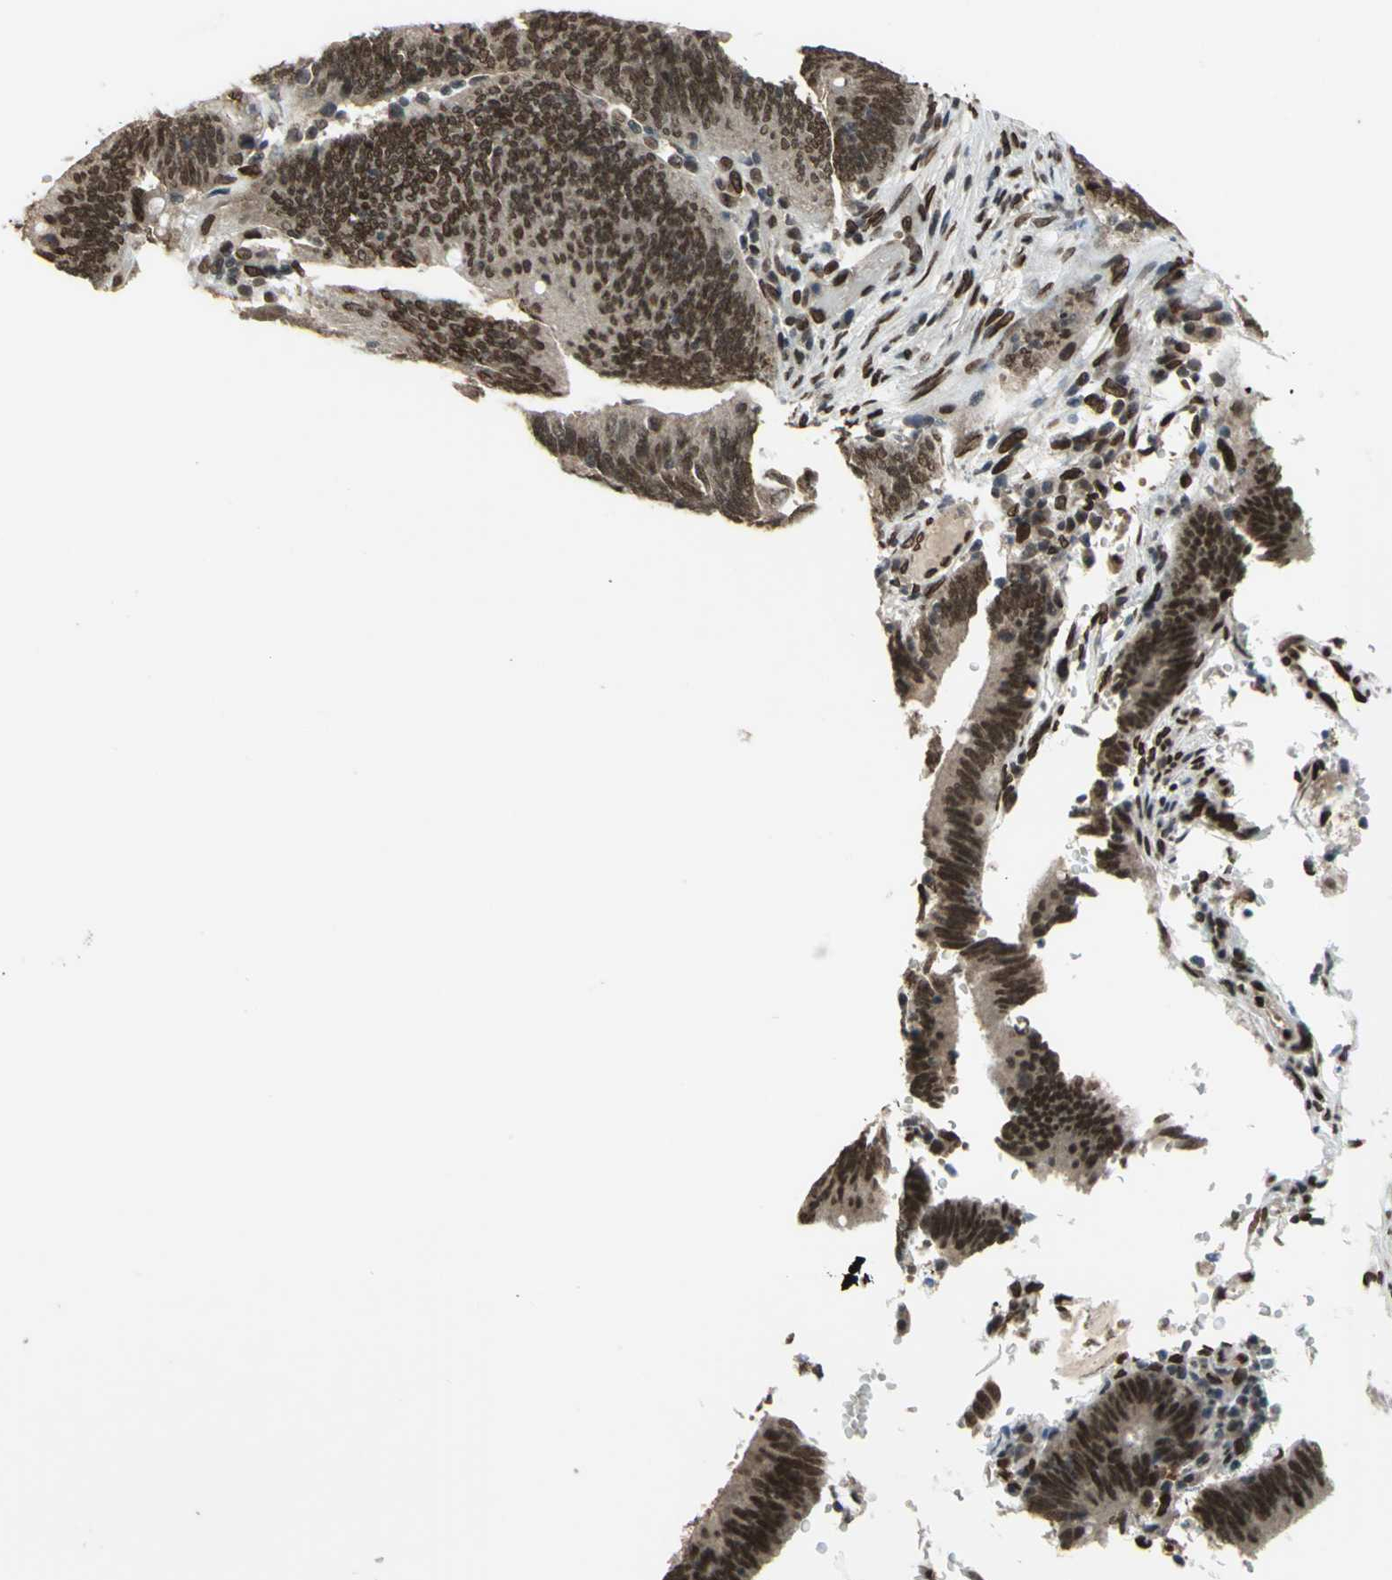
{"staining": {"intensity": "strong", "quantity": ">75%", "location": "cytoplasmic/membranous,nuclear"}, "tissue": "colorectal cancer", "cell_type": "Tumor cells", "image_type": "cancer", "snomed": [{"axis": "morphology", "description": "Adenocarcinoma, NOS"}, {"axis": "topography", "description": "Rectum"}], "caption": "Protein staining of colorectal cancer (adenocarcinoma) tissue reveals strong cytoplasmic/membranous and nuclear positivity in about >75% of tumor cells. The staining was performed using DAB to visualize the protein expression in brown, while the nuclei were stained in blue with hematoxylin (Magnification: 20x).", "gene": "ISY1", "patient": {"sex": "female", "age": 66}}